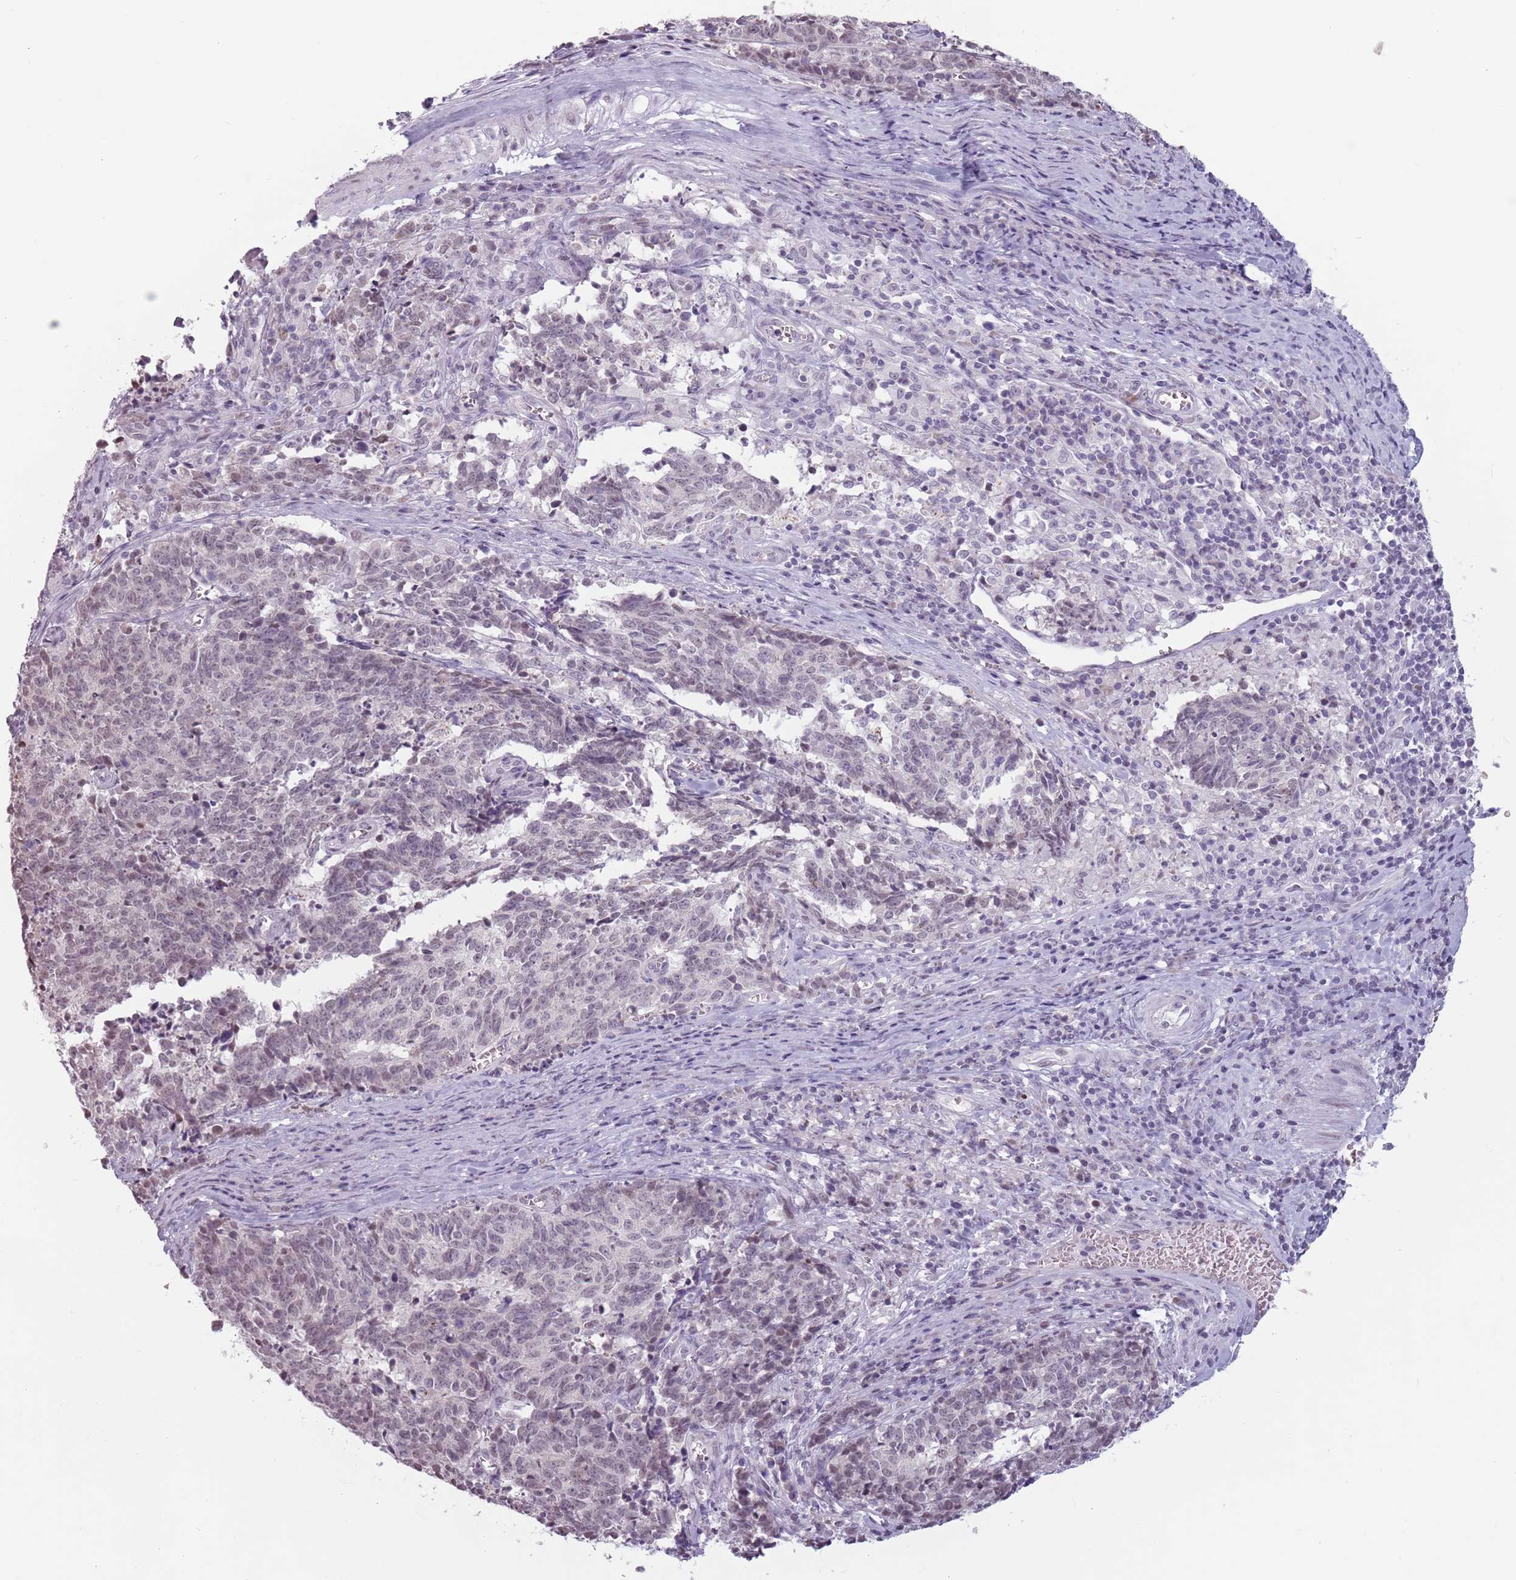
{"staining": {"intensity": "weak", "quantity": "25%-75%", "location": "nuclear"}, "tissue": "cervical cancer", "cell_type": "Tumor cells", "image_type": "cancer", "snomed": [{"axis": "morphology", "description": "Squamous cell carcinoma, NOS"}, {"axis": "topography", "description": "Cervix"}], "caption": "Protein analysis of squamous cell carcinoma (cervical) tissue displays weak nuclear positivity in approximately 25%-75% of tumor cells.", "gene": "PTCHD1", "patient": {"sex": "female", "age": 29}}